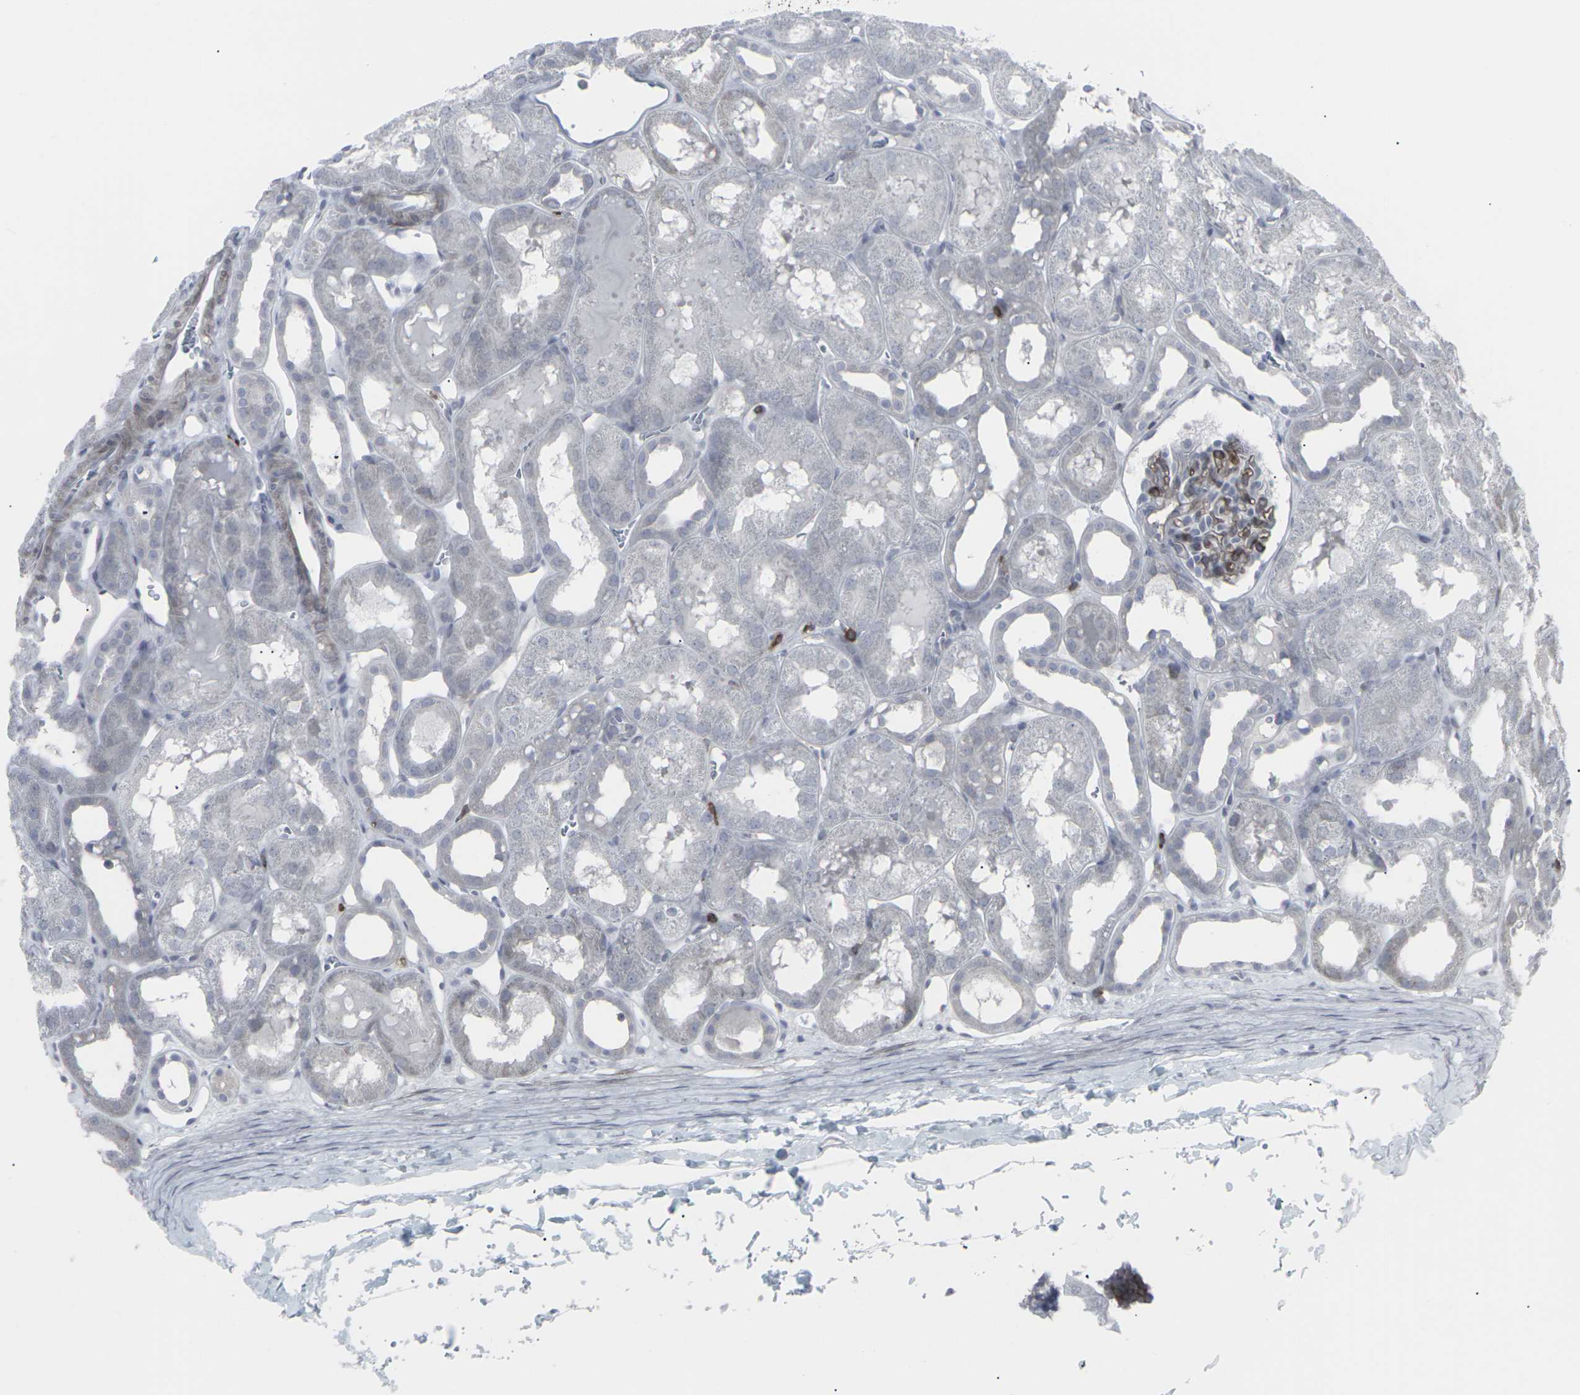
{"staining": {"intensity": "moderate", "quantity": "25%-75%", "location": "cytoplasmic/membranous"}, "tissue": "kidney", "cell_type": "Cells in glomeruli", "image_type": "normal", "snomed": [{"axis": "morphology", "description": "Normal tissue, NOS"}, {"axis": "topography", "description": "Kidney"}, {"axis": "topography", "description": "Urinary bladder"}], "caption": "Cells in glomeruli reveal medium levels of moderate cytoplasmic/membranous positivity in approximately 25%-75% of cells in unremarkable human kidney.", "gene": "APOBEC2", "patient": {"sex": "male", "age": 16}}